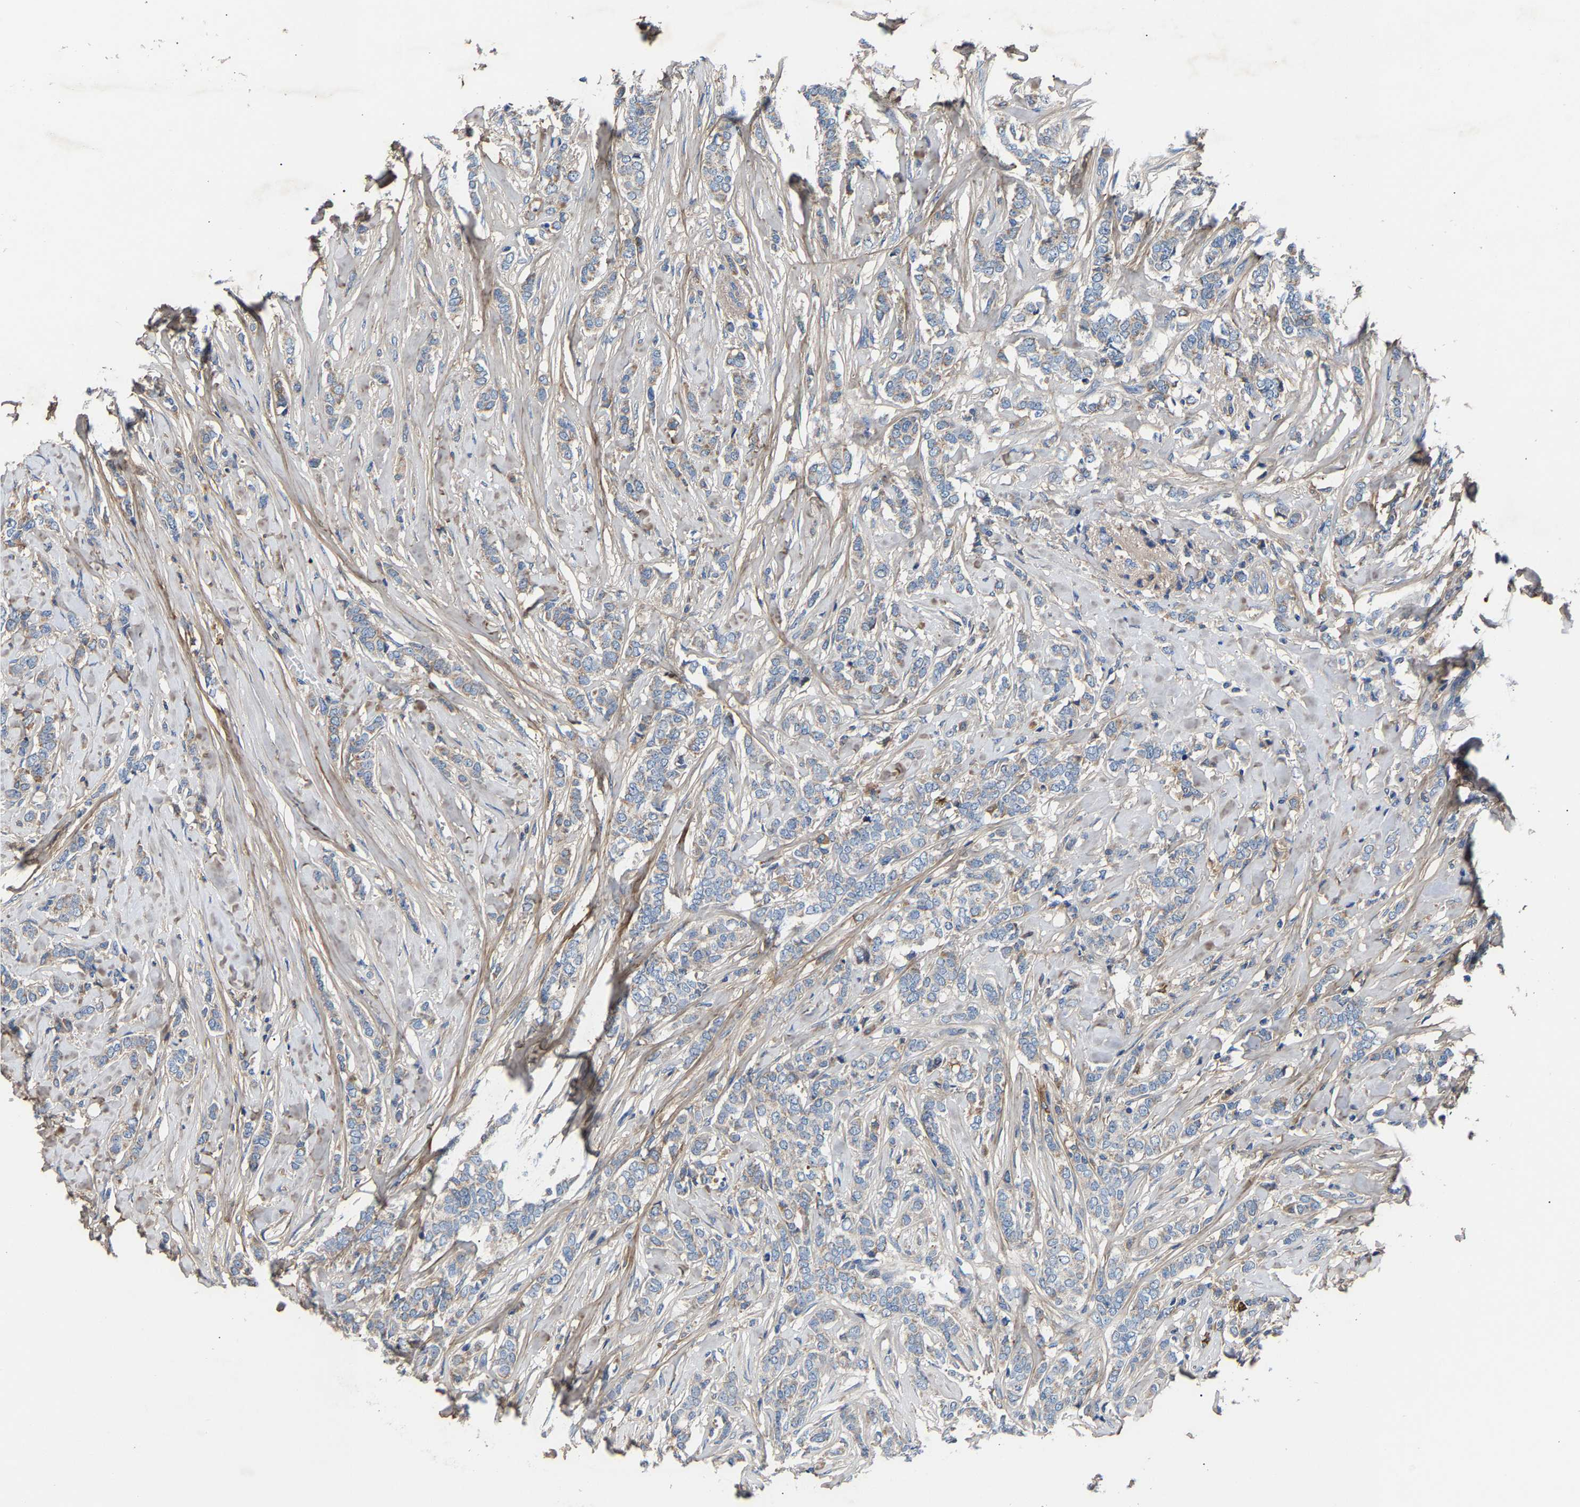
{"staining": {"intensity": "weak", "quantity": "<25%", "location": "cytoplasmic/membranous"}, "tissue": "breast cancer", "cell_type": "Tumor cells", "image_type": "cancer", "snomed": [{"axis": "morphology", "description": "Lobular carcinoma"}, {"axis": "topography", "description": "Skin"}, {"axis": "topography", "description": "Breast"}], "caption": "Human breast cancer (lobular carcinoma) stained for a protein using IHC exhibits no staining in tumor cells.", "gene": "CCDC171", "patient": {"sex": "female", "age": 46}}